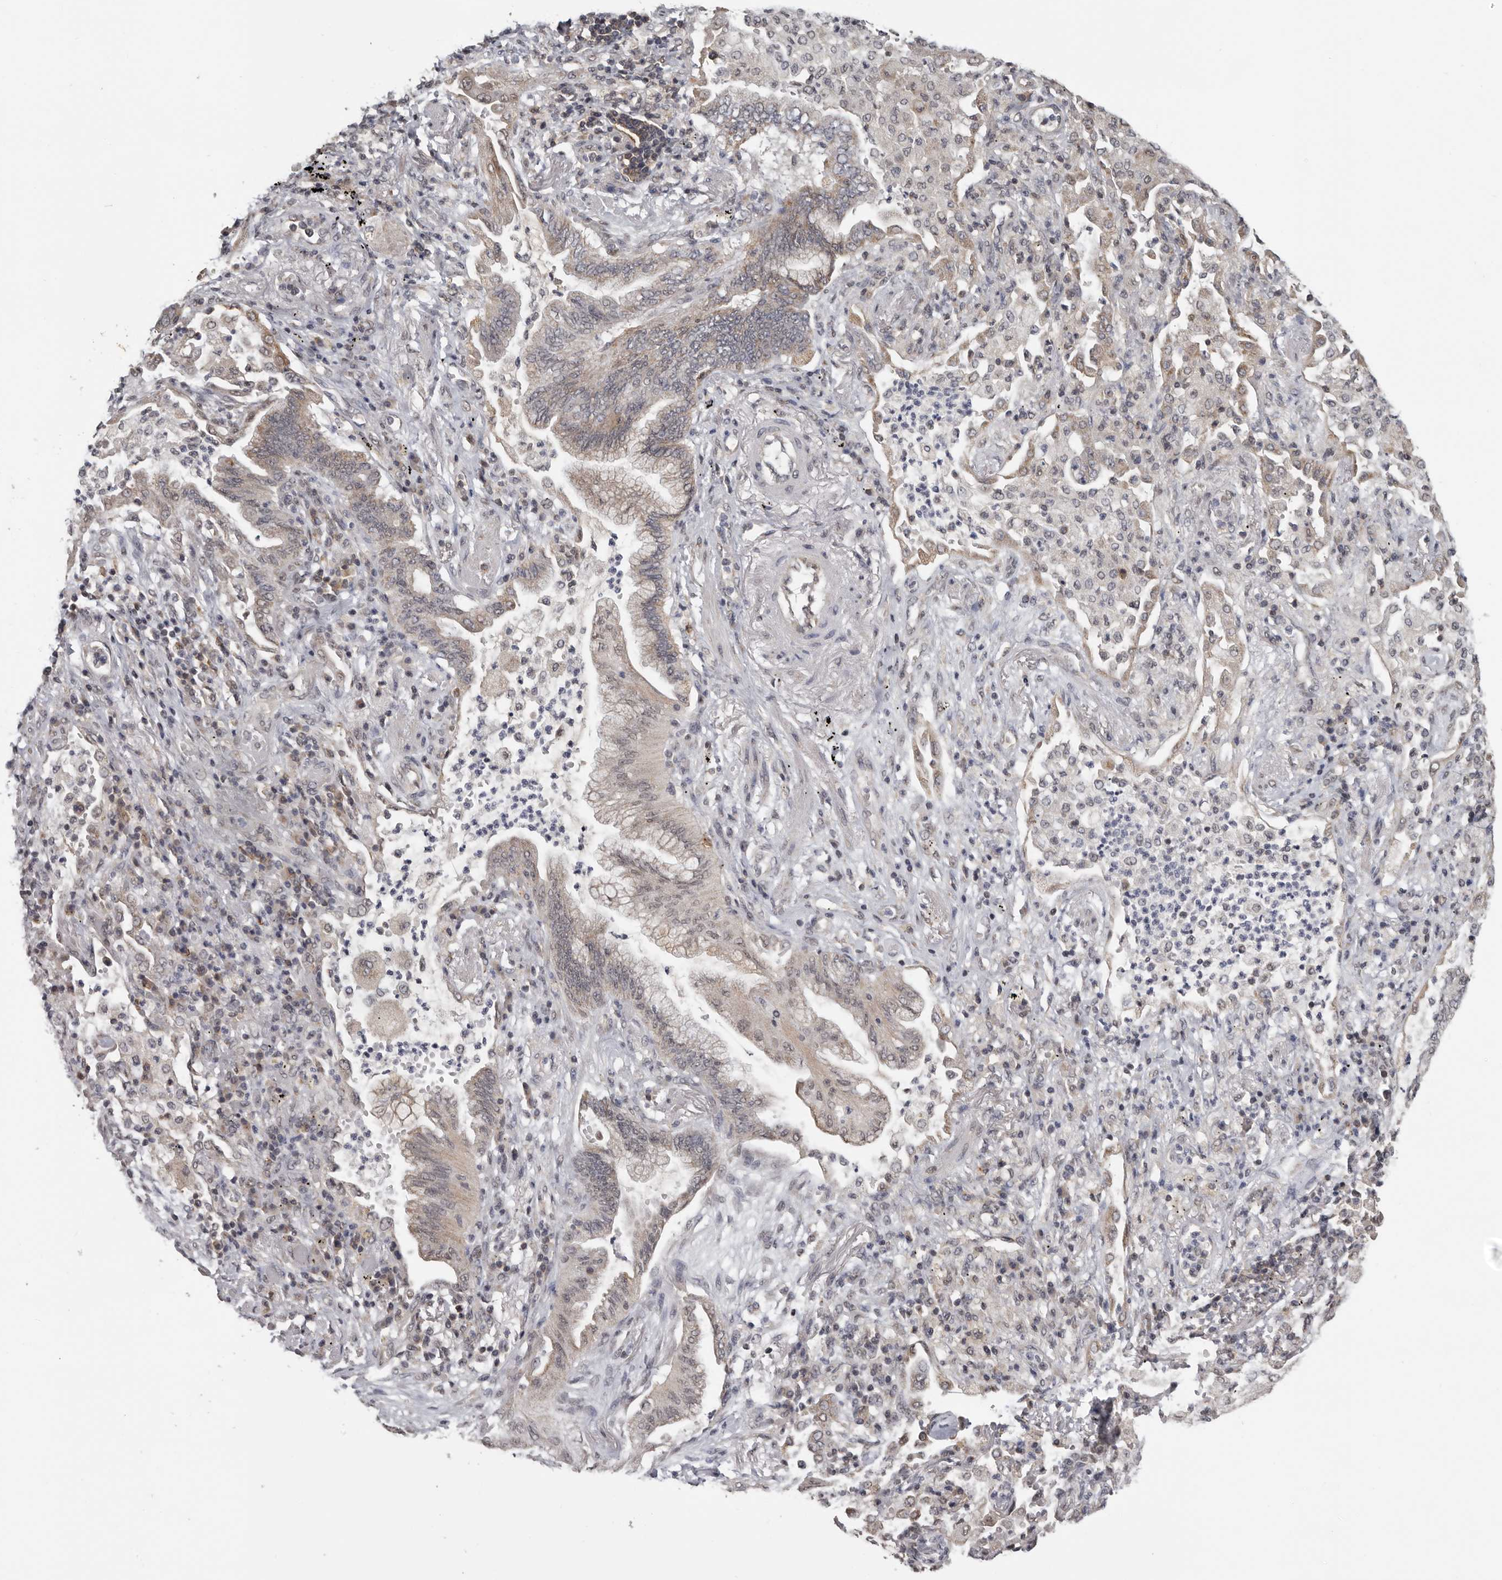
{"staining": {"intensity": "moderate", "quantity": "25%-75%", "location": "cytoplasmic/membranous"}, "tissue": "bronchus", "cell_type": "Respiratory epithelial cells", "image_type": "normal", "snomed": [{"axis": "morphology", "description": "Normal tissue, NOS"}, {"axis": "morphology", "description": "Adenocarcinoma, NOS"}, {"axis": "topography", "description": "Bronchus"}, {"axis": "topography", "description": "Lung"}], "caption": "The image reveals immunohistochemical staining of benign bronchus. There is moderate cytoplasmic/membranous expression is identified in approximately 25%-75% of respiratory epithelial cells. Immunohistochemistry stains the protein in brown and the nuclei are stained blue.", "gene": "MOGAT2", "patient": {"sex": "female", "age": 70}}